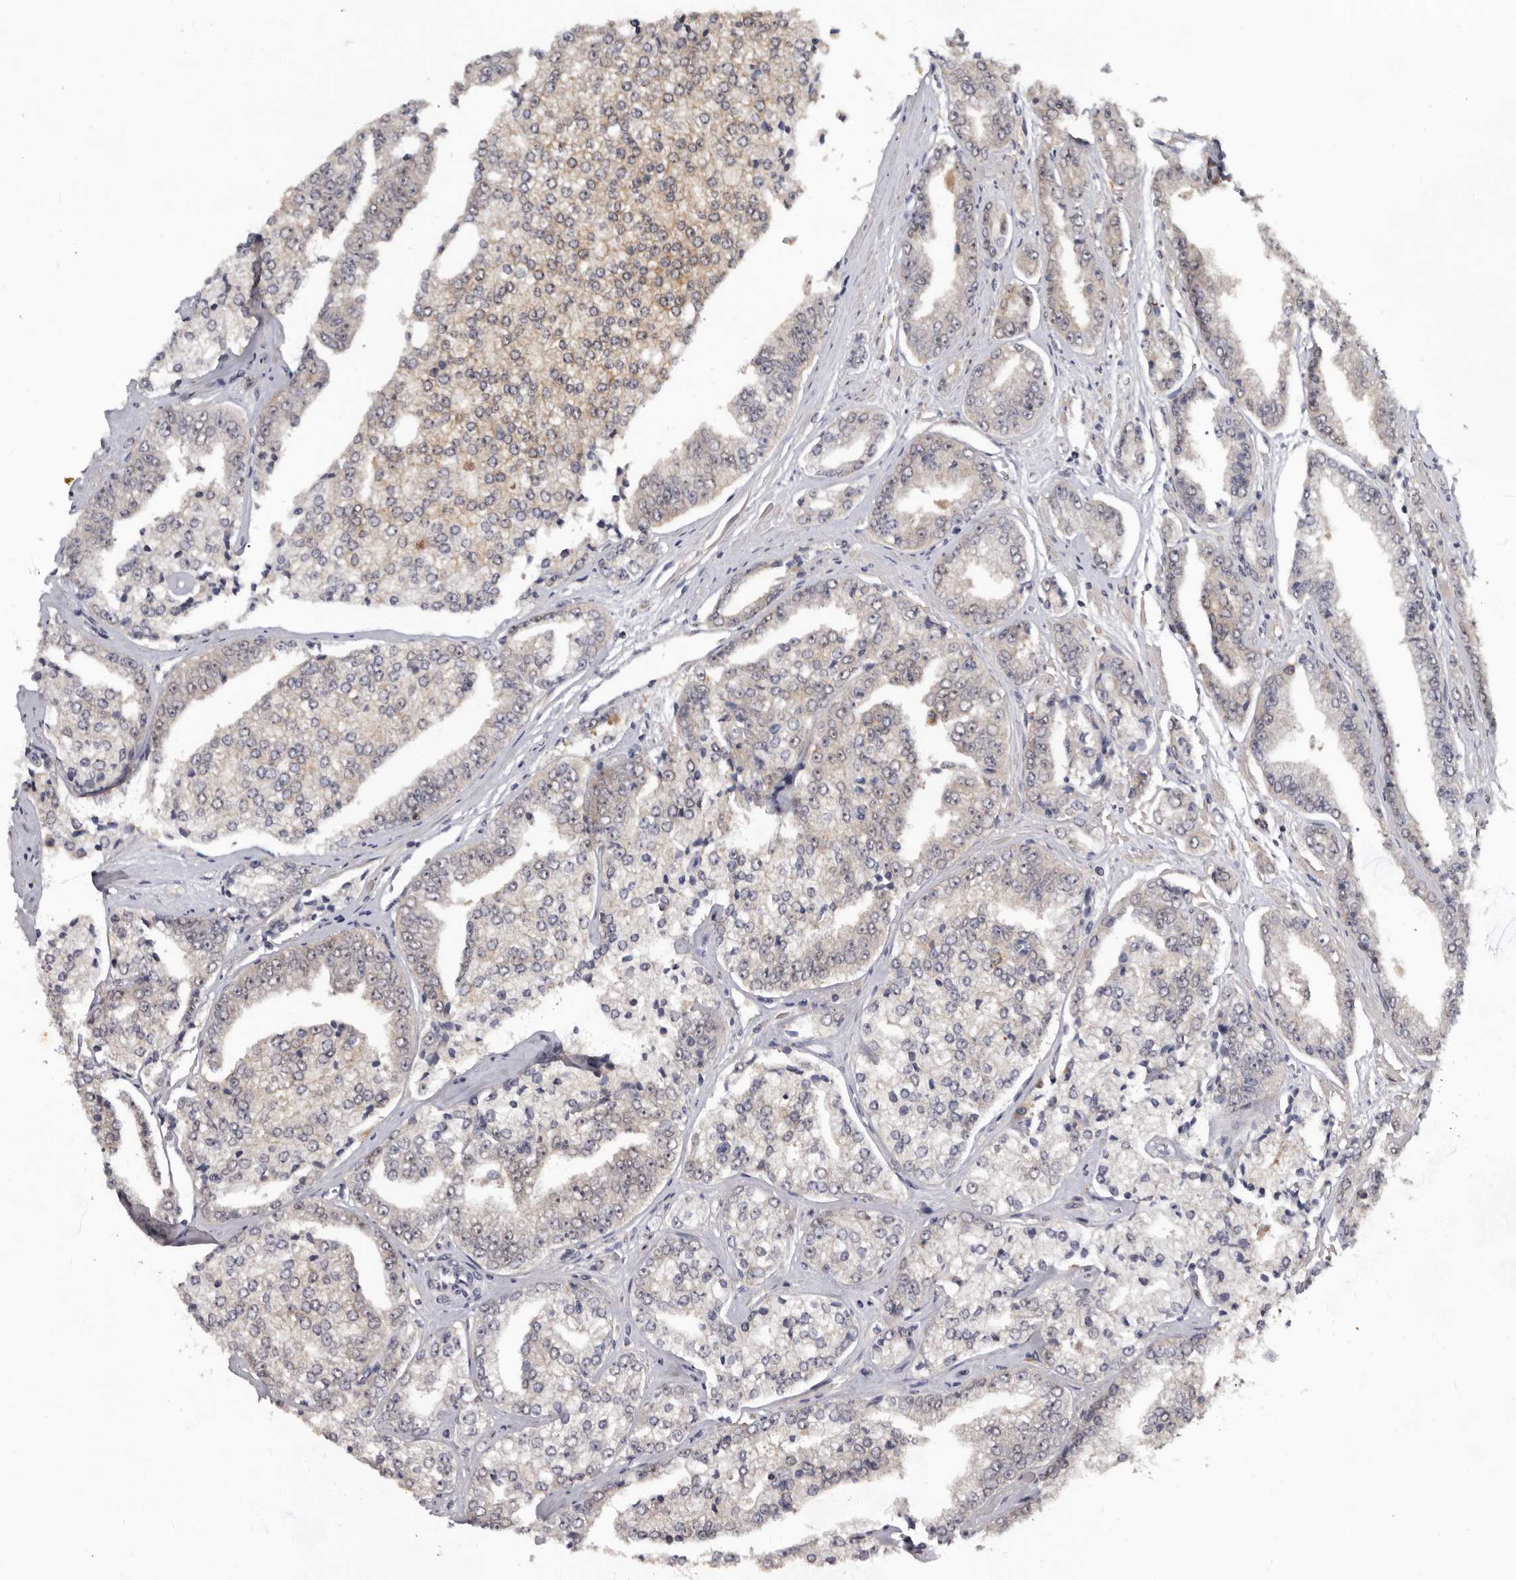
{"staining": {"intensity": "weak", "quantity": "<25%", "location": "cytoplasmic/membranous"}, "tissue": "prostate cancer", "cell_type": "Tumor cells", "image_type": "cancer", "snomed": [{"axis": "morphology", "description": "Adenocarcinoma, High grade"}, {"axis": "topography", "description": "Prostate"}], "caption": "A histopathology image of prostate adenocarcinoma (high-grade) stained for a protein reveals no brown staining in tumor cells.", "gene": "RBKS", "patient": {"sex": "male", "age": 71}}